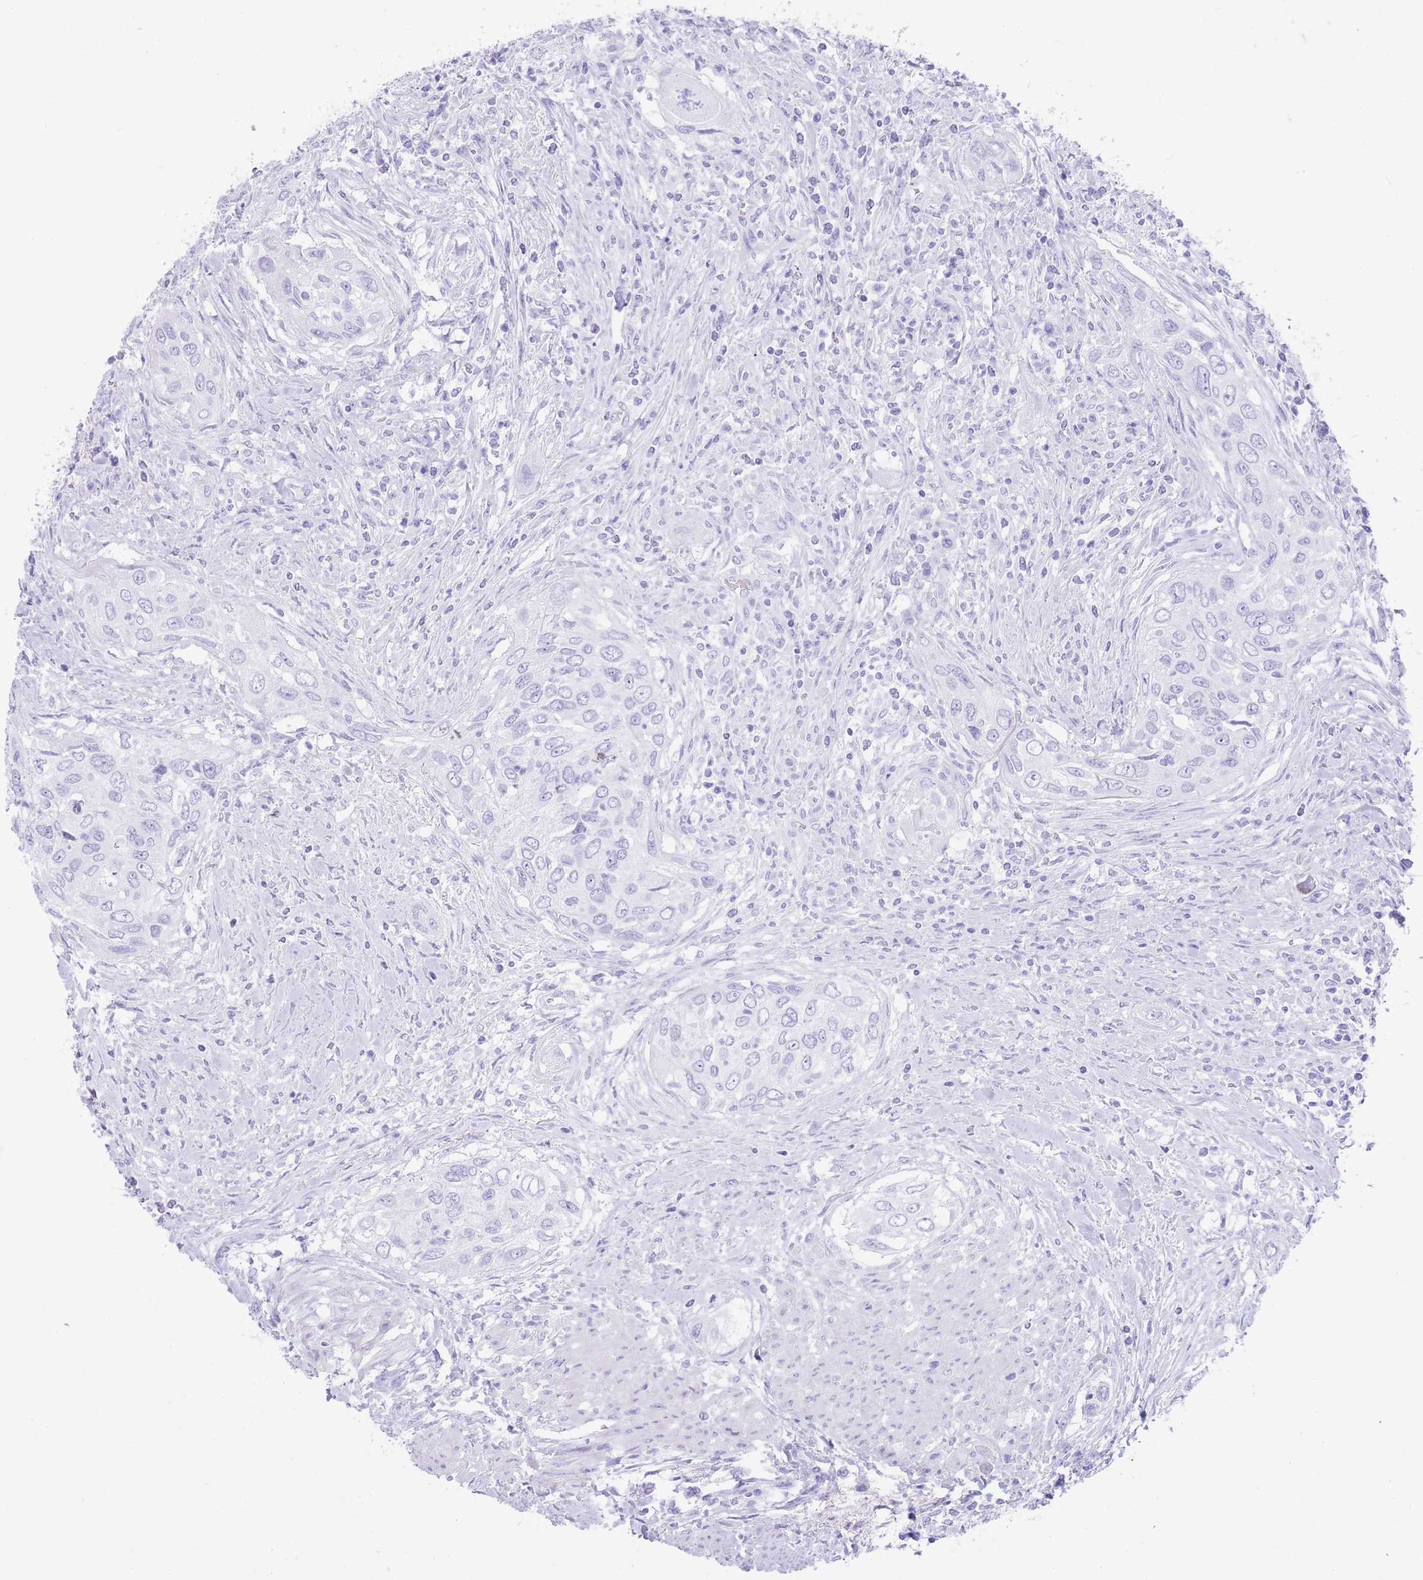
{"staining": {"intensity": "negative", "quantity": "none", "location": "none"}, "tissue": "urothelial cancer", "cell_type": "Tumor cells", "image_type": "cancer", "snomed": [{"axis": "morphology", "description": "Urothelial carcinoma, High grade"}, {"axis": "topography", "description": "Urinary bladder"}], "caption": "This is an immunohistochemistry micrograph of high-grade urothelial carcinoma. There is no positivity in tumor cells.", "gene": "ELOA2", "patient": {"sex": "female", "age": 60}}